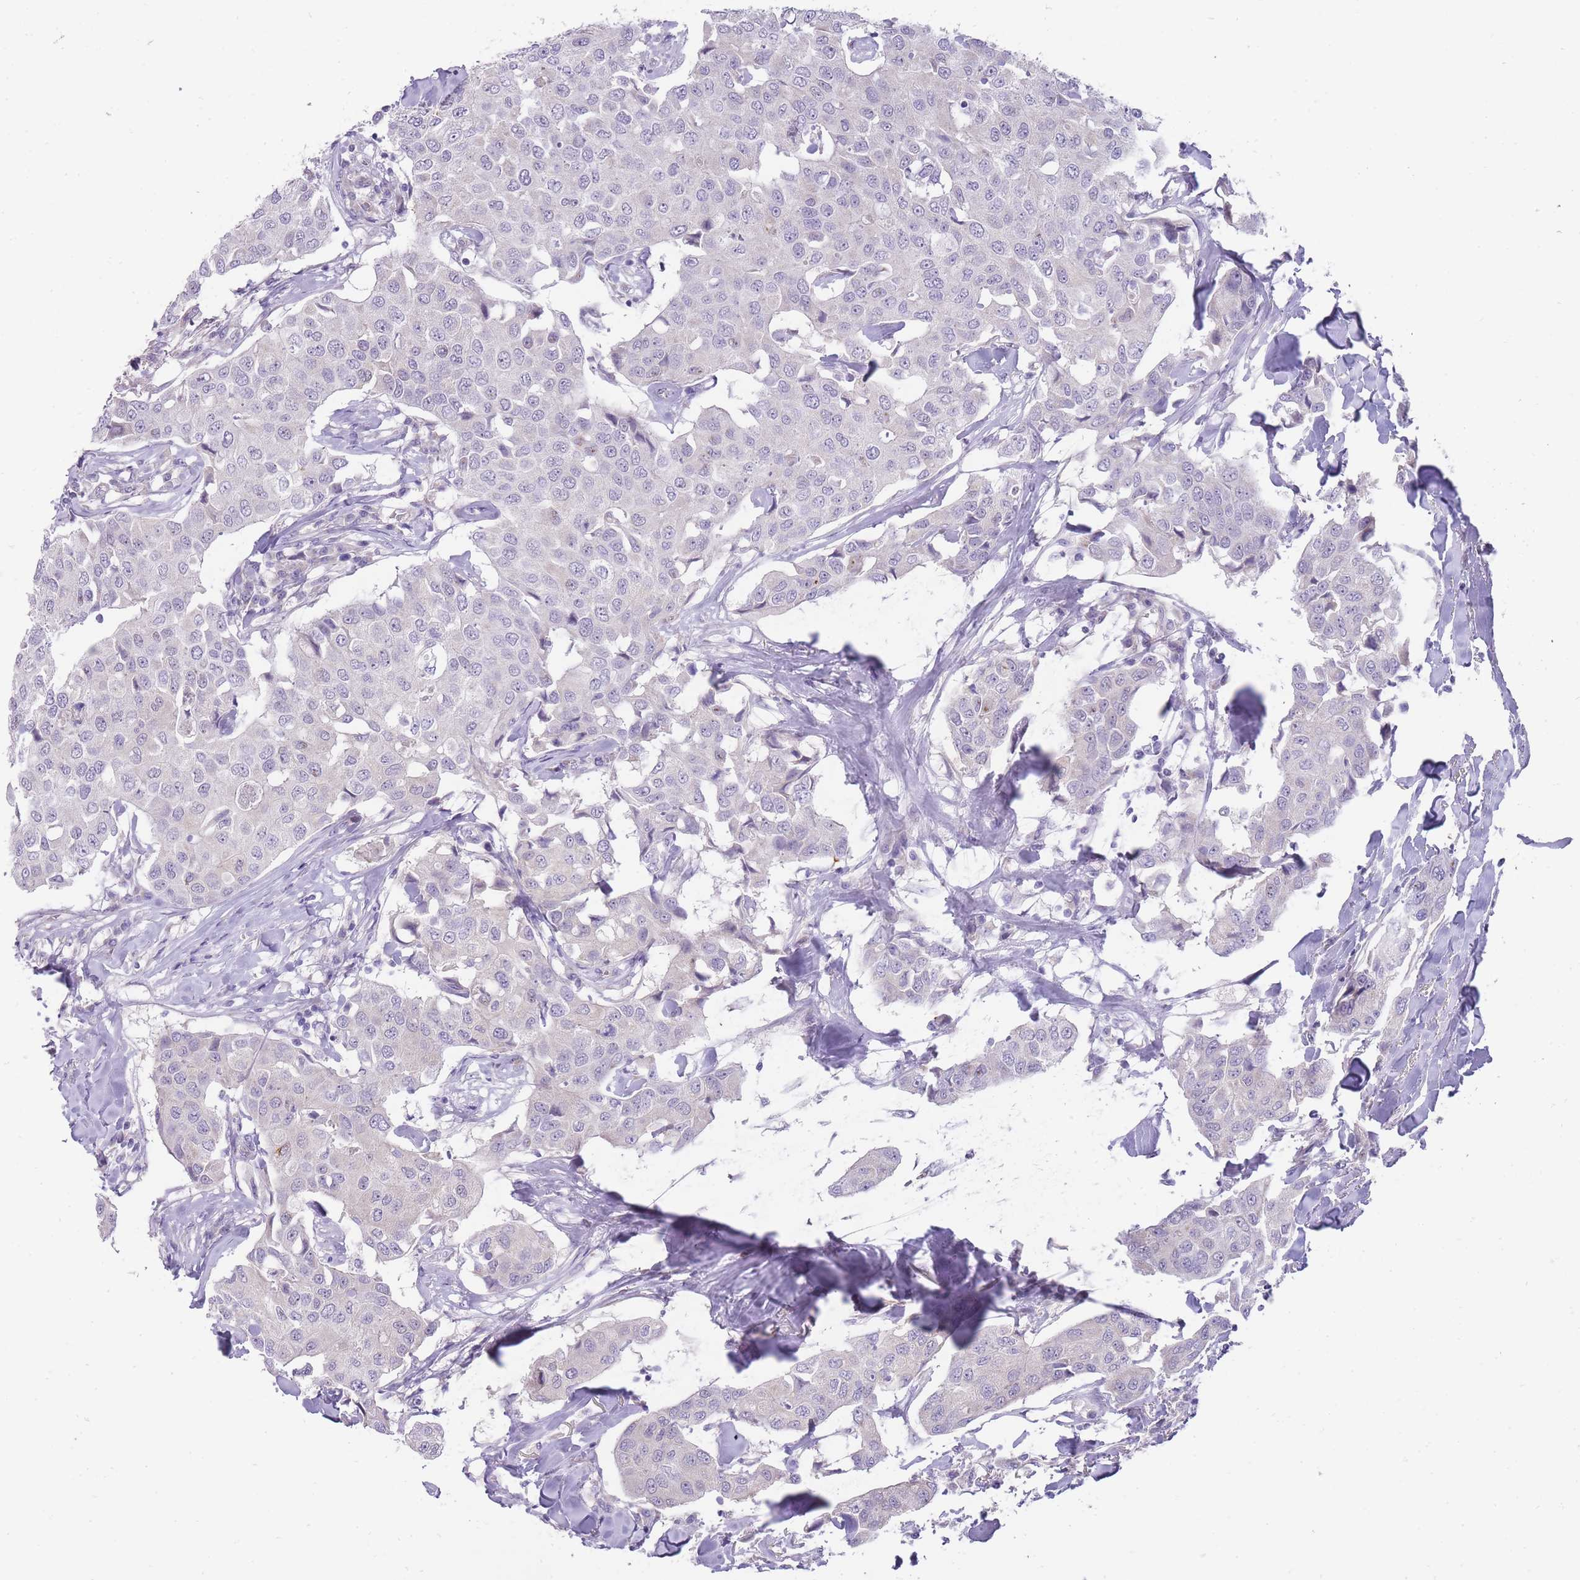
{"staining": {"intensity": "negative", "quantity": "none", "location": "none"}, "tissue": "breast cancer", "cell_type": "Tumor cells", "image_type": "cancer", "snomed": [{"axis": "morphology", "description": "Duct carcinoma"}, {"axis": "topography", "description": "Breast"}], "caption": "The image displays no staining of tumor cells in breast infiltrating ductal carcinoma.", "gene": "ERICH4", "patient": {"sex": "female", "age": 80}}